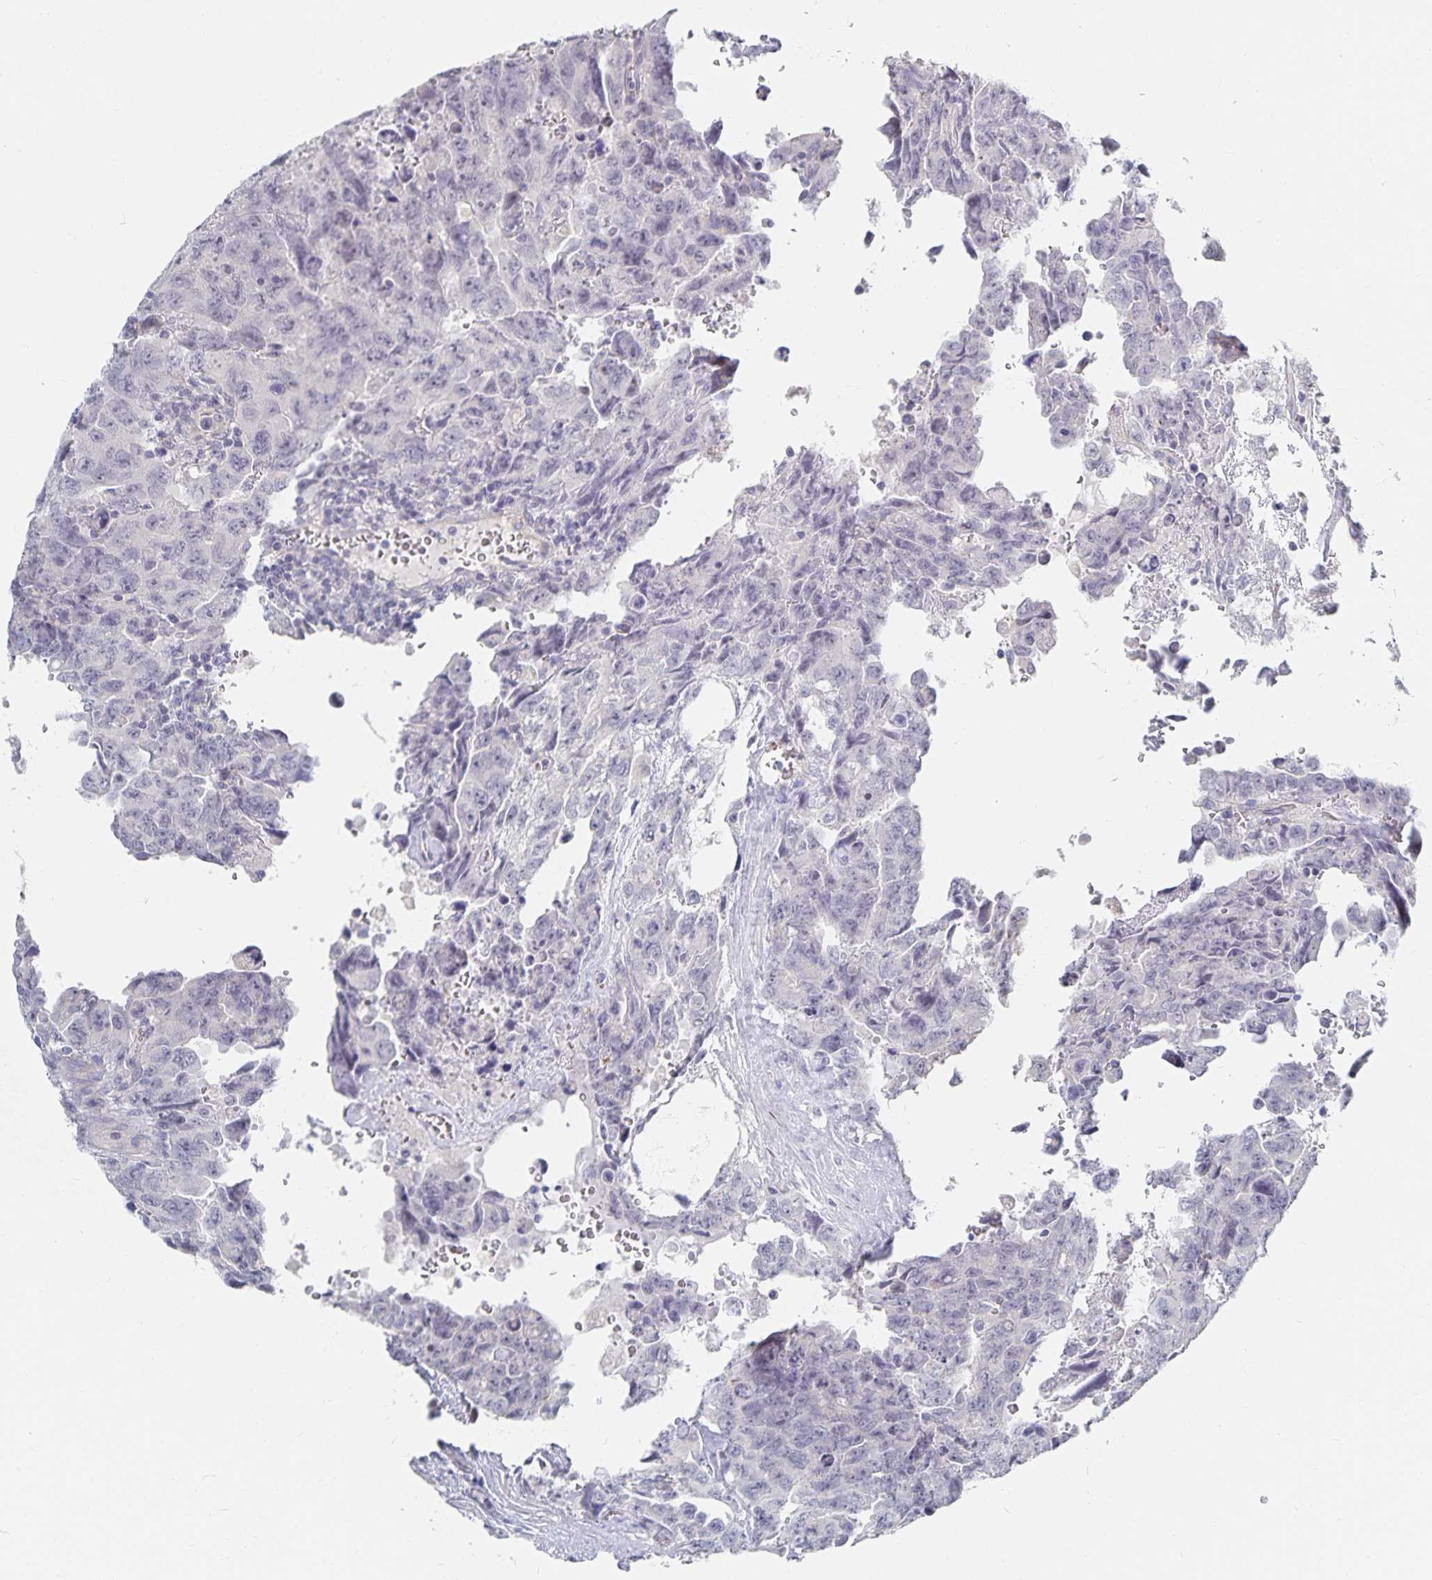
{"staining": {"intensity": "negative", "quantity": "none", "location": "none"}, "tissue": "testis cancer", "cell_type": "Tumor cells", "image_type": "cancer", "snomed": [{"axis": "morphology", "description": "Carcinoma, Embryonal, NOS"}, {"axis": "topography", "description": "Testis"}], "caption": "A high-resolution photomicrograph shows IHC staining of embryonal carcinoma (testis), which reveals no significant positivity in tumor cells. (DAB (3,3'-diaminobenzidine) IHC visualized using brightfield microscopy, high magnification).", "gene": "DNAH9", "patient": {"sex": "male", "age": 24}}